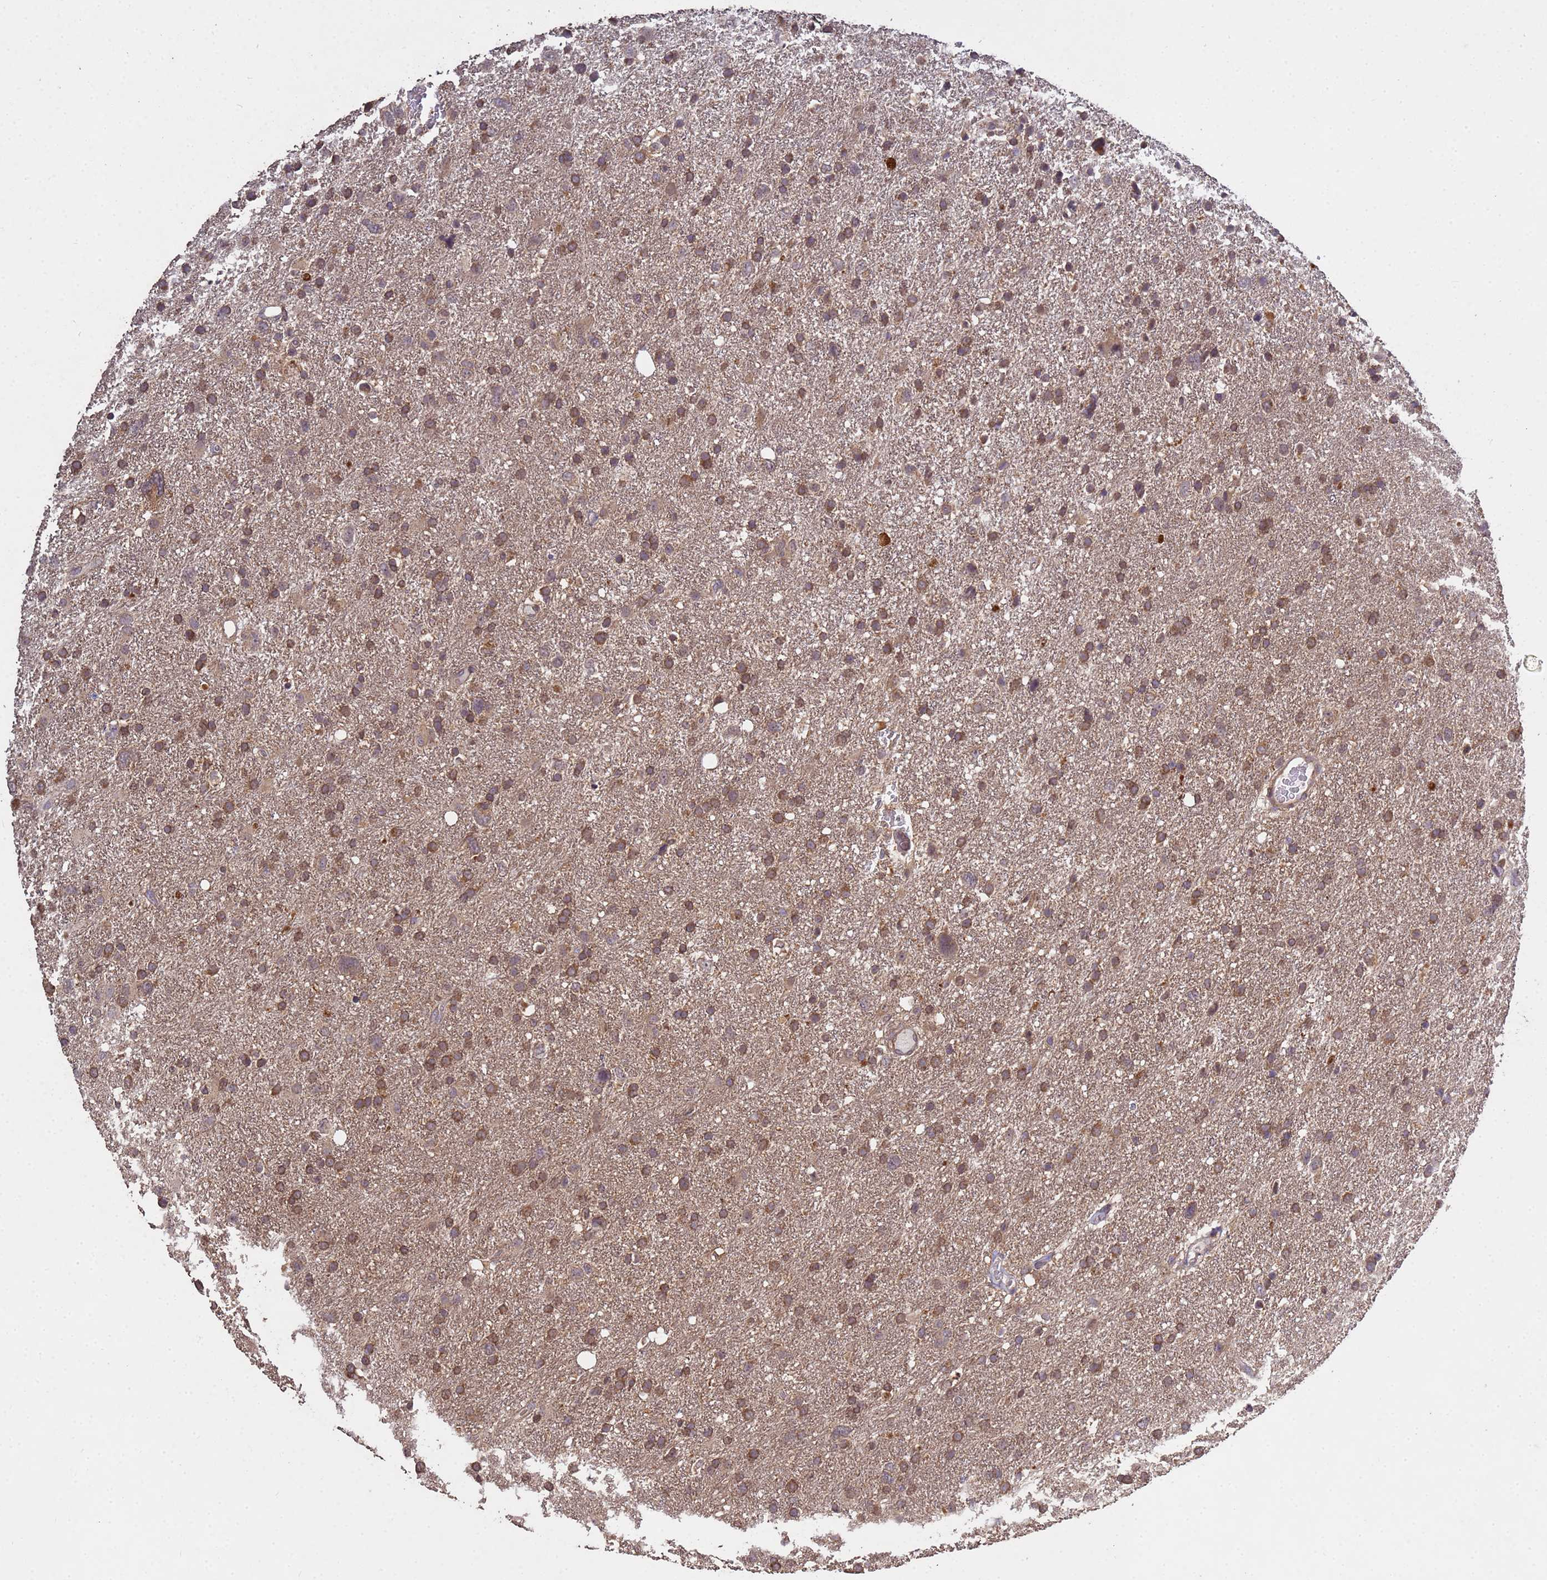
{"staining": {"intensity": "moderate", "quantity": ">75%", "location": "cytoplasmic/membranous"}, "tissue": "glioma", "cell_type": "Tumor cells", "image_type": "cancer", "snomed": [{"axis": "morphology", "description": "Glioma, malignant, High grade"}, {"axis": "topography", "description": "Brain"}], "caption": "Human malignant glioma (high-grade) stained for a protein (brown) exhibits moderate cytoplasmic/membranous positive staining in about >75% of tumor cells.", "gene": "P2RX7", "patient": {"sex": "male", "age": 61}}